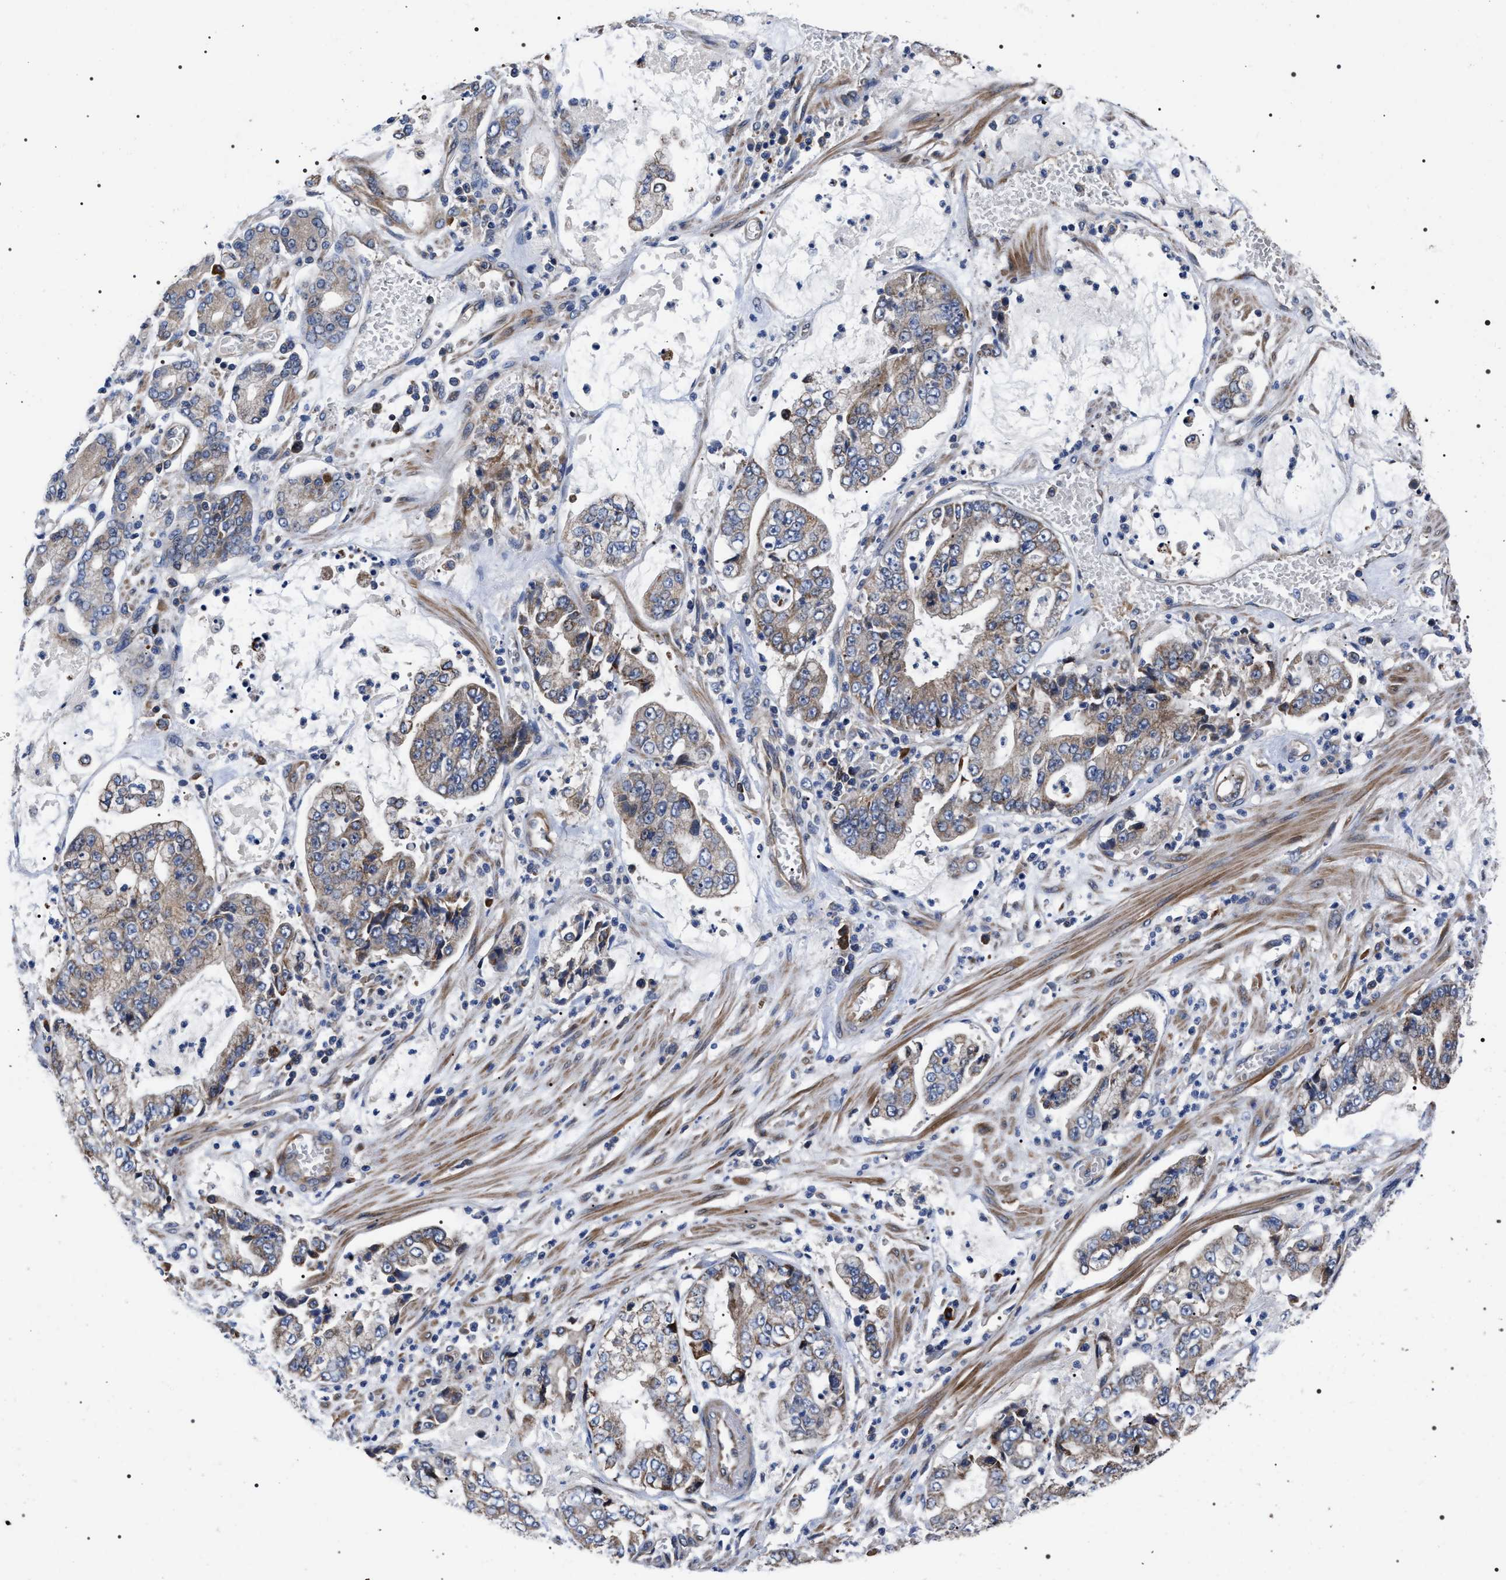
{"staining": {"intensity": "weak", "quantity": "25%-75%", "location": "cytoplasmic/membranous"}, "tissue": "stomach cancer", "cell_type": "Tumor cells", "image_type": "cancer", "snomed": [{"axis": "morphology", "description": "Adenocarcinoma, NOS"}, {"axis": "topography", "description": "Stomach"}], "caption": "DAB (3,3'-diaminobenzidine) immunohistochemical staining of stomach cancer demonstrates weak cytoplasmic/membranous protein staining in about 25%-75% of tumor cells. Using DAB (brown) and hematoxylin (blue) stains, captured at high magnification using brightfield microscopy.", "gene": "MIS18A", "patient": {"sex": "male", "age": 76}}